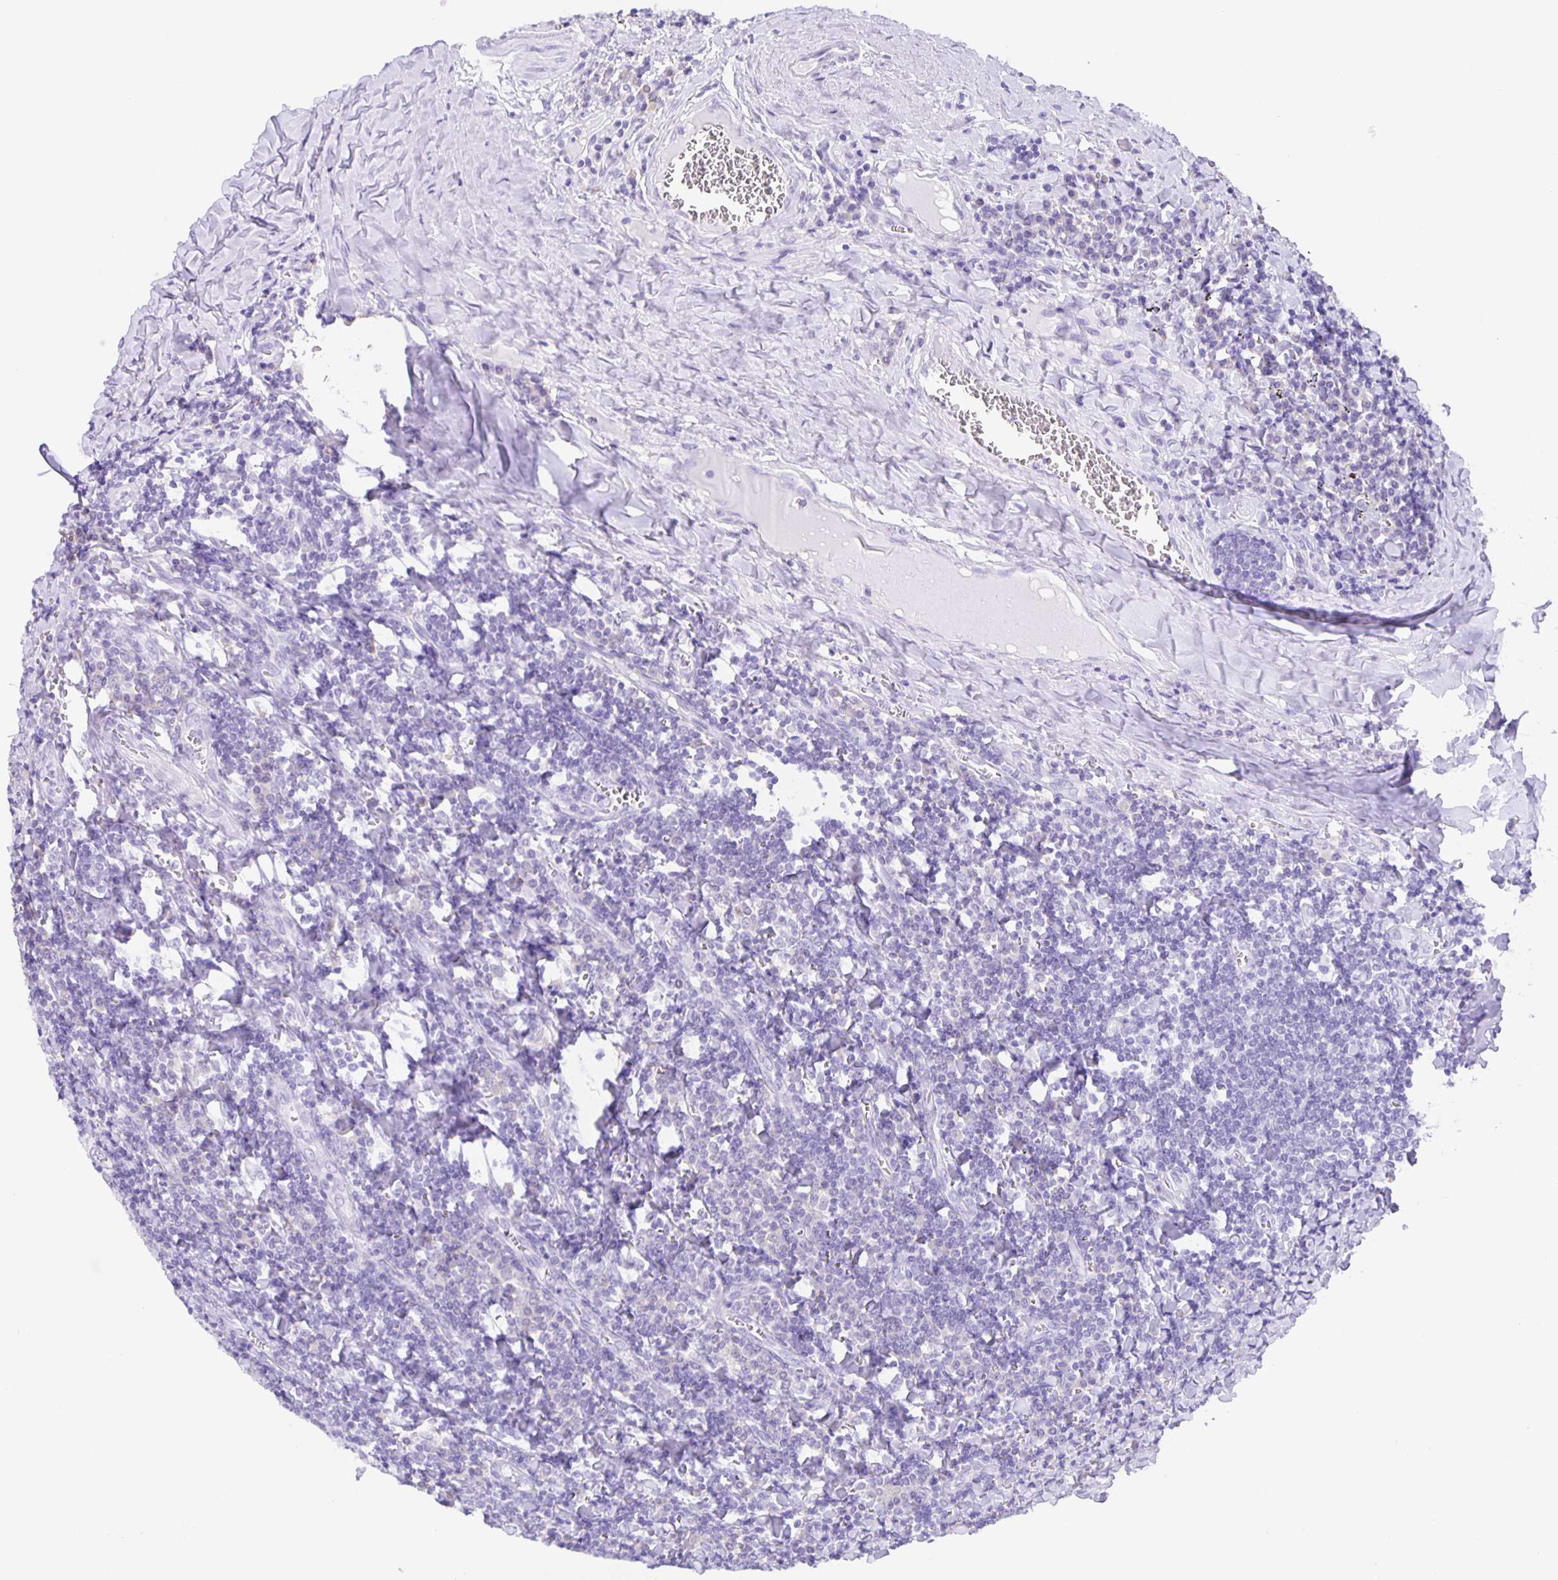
{"staining": {"intensity": "negative", "quantity": "none", "location": "none"}, "tissue": "tonsil", "cell_type": "Germinal center cells", "image_type": "normal", "snomed": [{"axis": "morphology", "description": "Normal tissue, NOS"}, {"axis": "morphology", "description": "Inflammation, NOS"}, {"axis": "topography", "description": "Tonsil"}], "caption": "Micrograph shows no protein staining in germinal center cells of benign tonsil. (Immunohistochemistry, brightfield microscopy, high magnification).", "gene": "GUCA2A", "patient": {"sex": "female", "age": 31}}